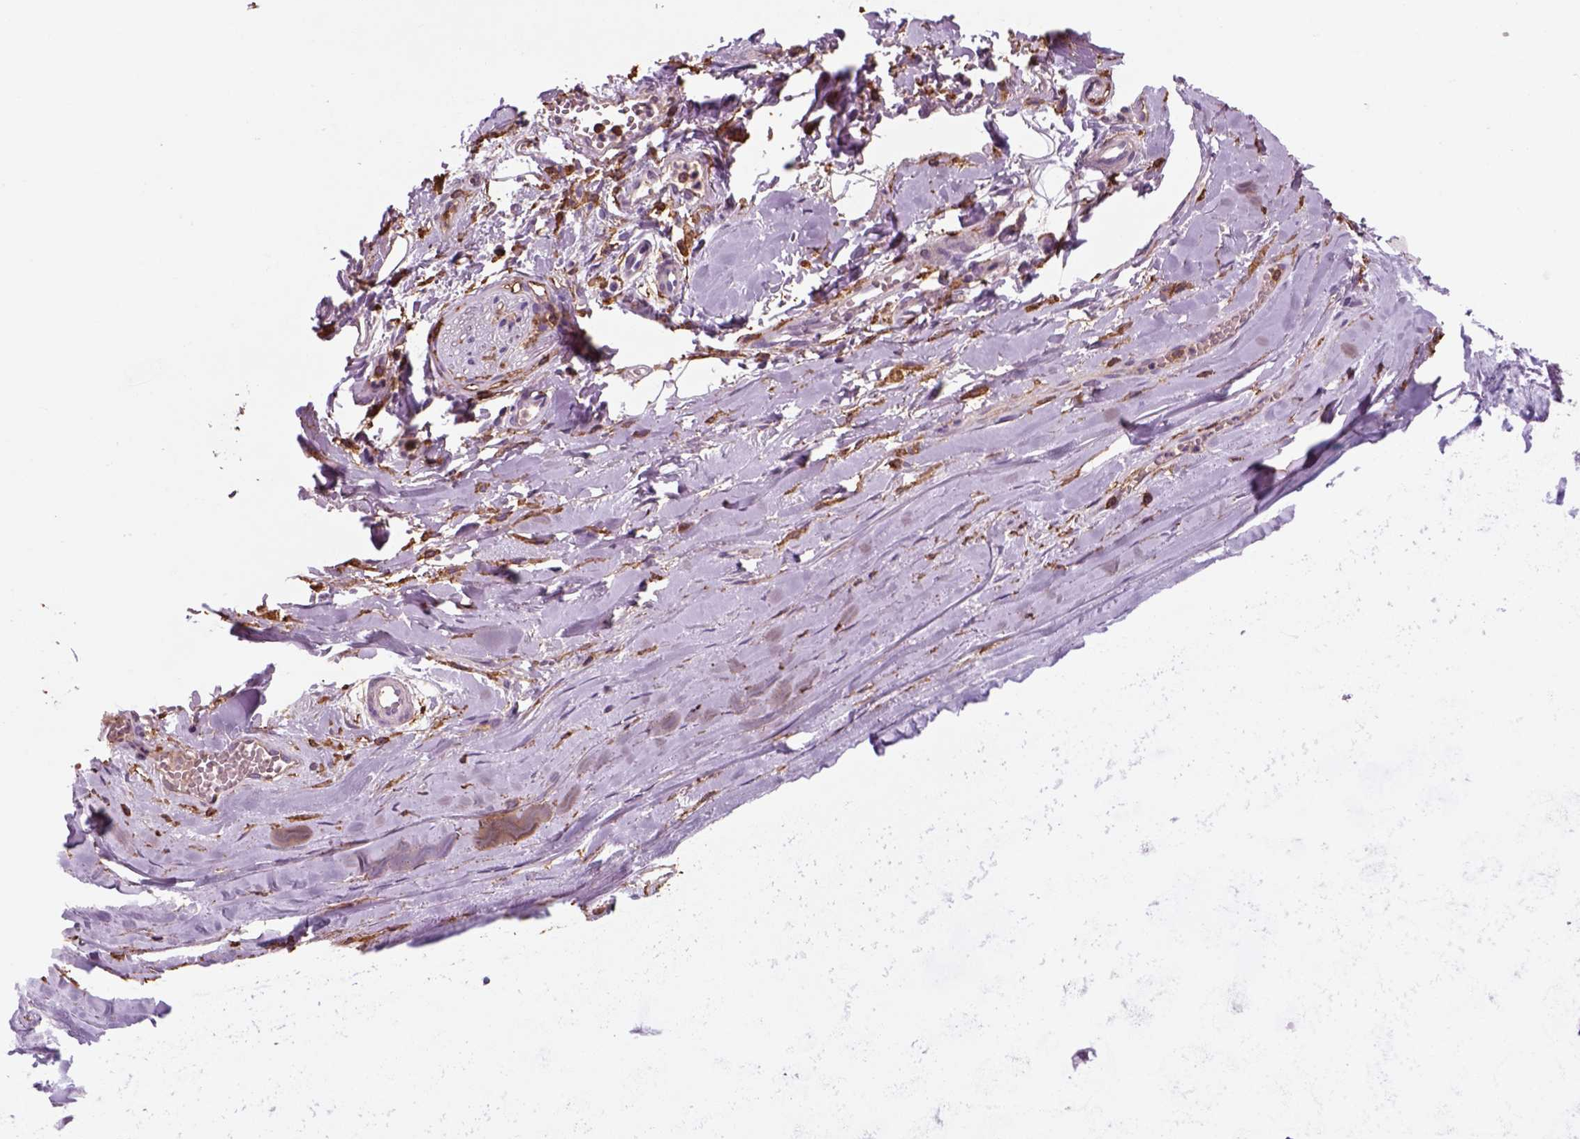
{"staining": {"intensity": "moderate", "quantity": "<25%", "location": "cytoplasmic/membranous"}, "tissue": "soft tissue", "cell_type": "Fibroblasts", "image_type": "normal", "snomed": [{"axis": "morphology", "description": "Normal tissue, NOS"}, {"axis": "topography", "description": "Cartilage tissue"}, {"axis": "topography", "description": "Nasopharynx"}, {"axis": "topography", "description": "Thyroid gland"}], "caption": "Protein staining of unremarkable soft tissue displays moderate cytoplasmic/membranous staining in about <25% of fibroblasts. The staining was performed using DAB (3,3'-diaminobenzidine), with brown indicating positive protein expression. Nuclei are stained blue with hematoxylin.", "gene": "CD14", "patient": {"sex": "male", "age": 63}}